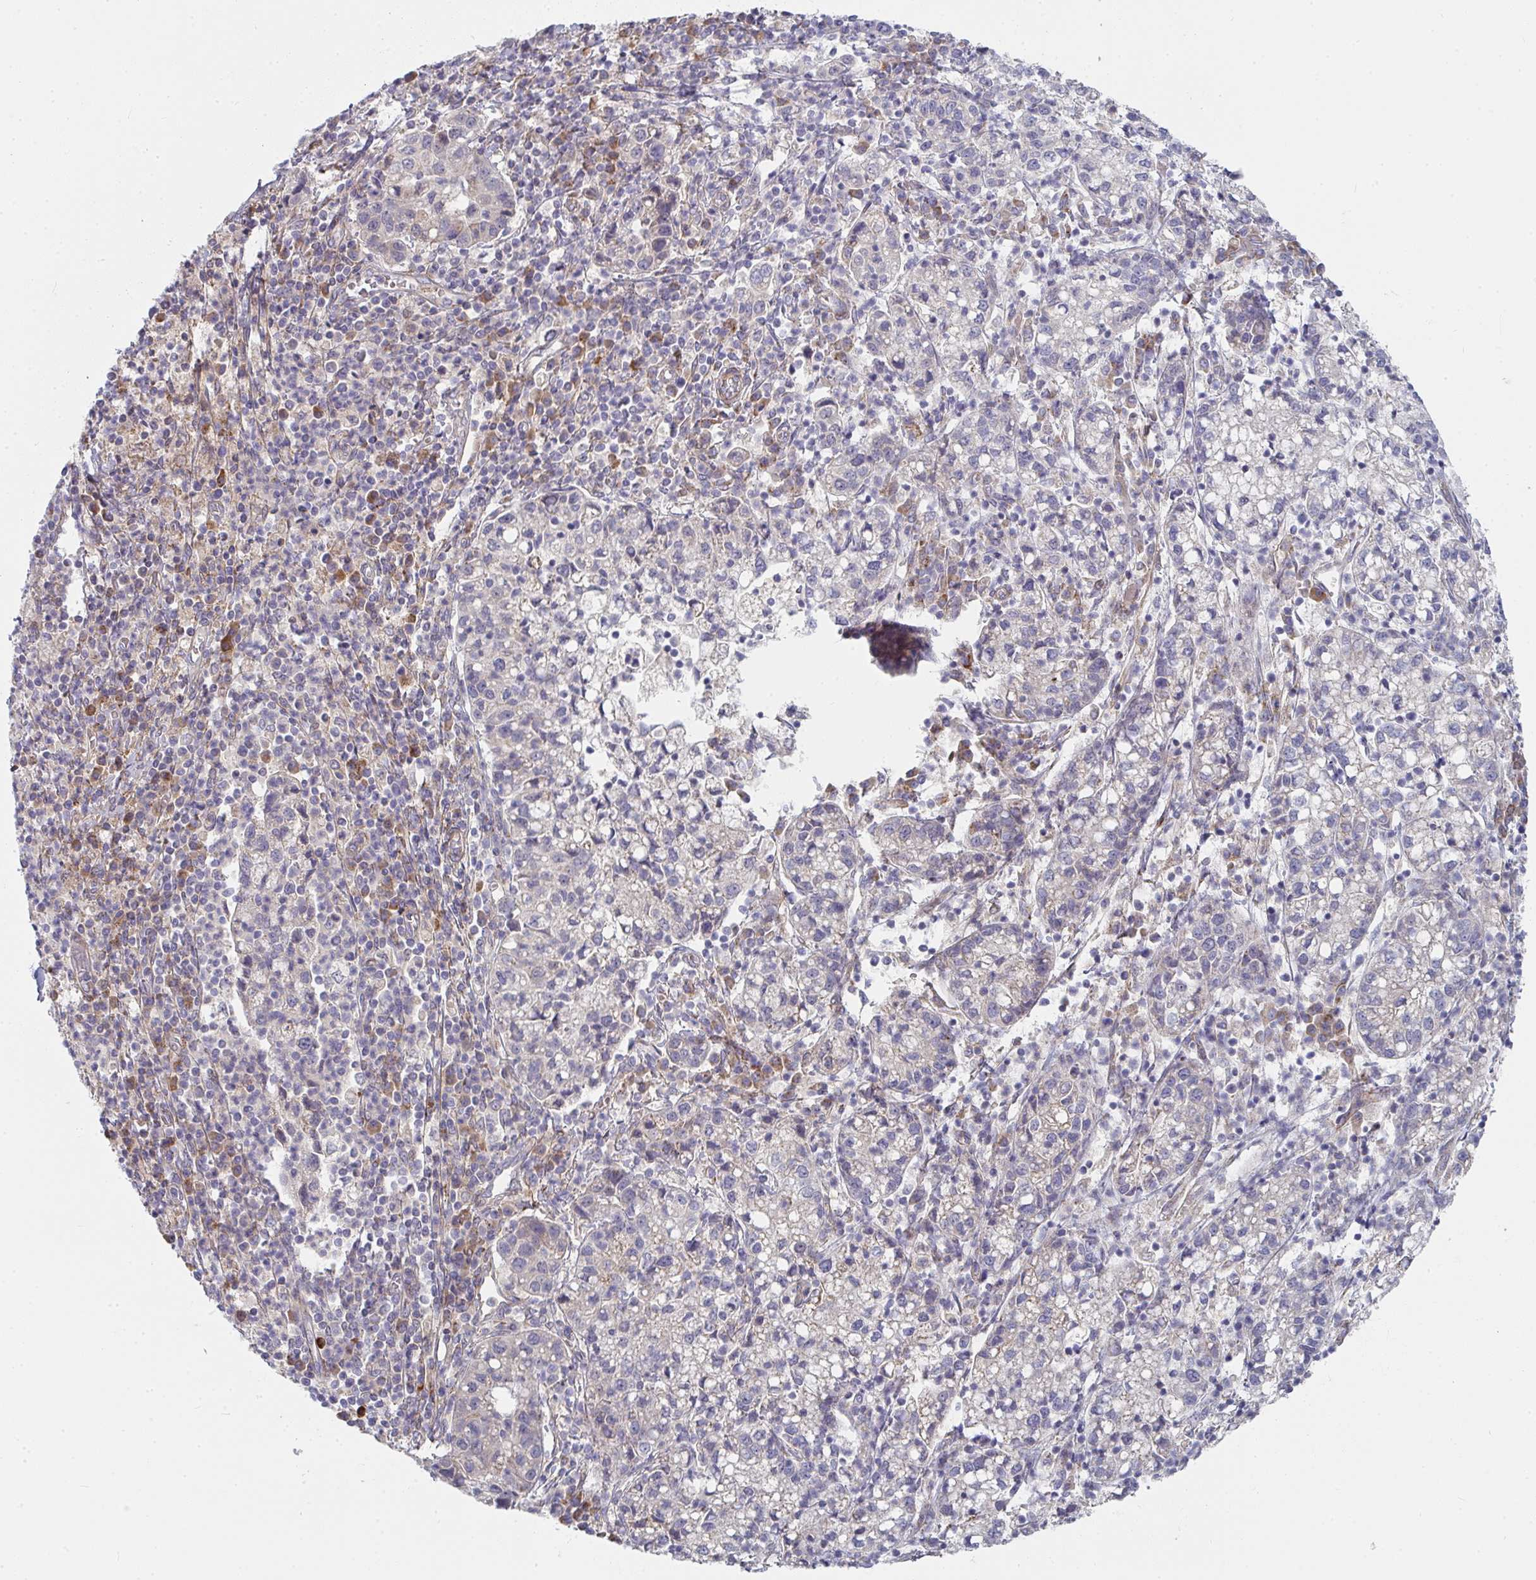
{"staining": {"intensity": "weak", "quantity": "25%-75%", "location": "cytoplasmic/membranous"}, "tissue": "cervical cancer", "cell_type": "Tumor cells", "image_type": "cancer", "snomed": [{"axis": "morphology", "description": "Normal tissue, NOS"}, {"axis": "morphology", "description": "Adenocarcinoma, NOS"}, {"axis": "topography", "description": "Cervix"}], "caption": "Immunohistochemistry (IHC) image of neoplastic tissue: cervical cancer (adenocarcinoma) stained using immunohistochemistry (IHC) reveals low levels of weak protein expression localized specifically in the cytoplasmic/membranous of tumor cells, appearing as a cytoplasmic/membranous brown color.", "gene": "RHEBL1", "patient": {"sex": "female", "age": 44}}